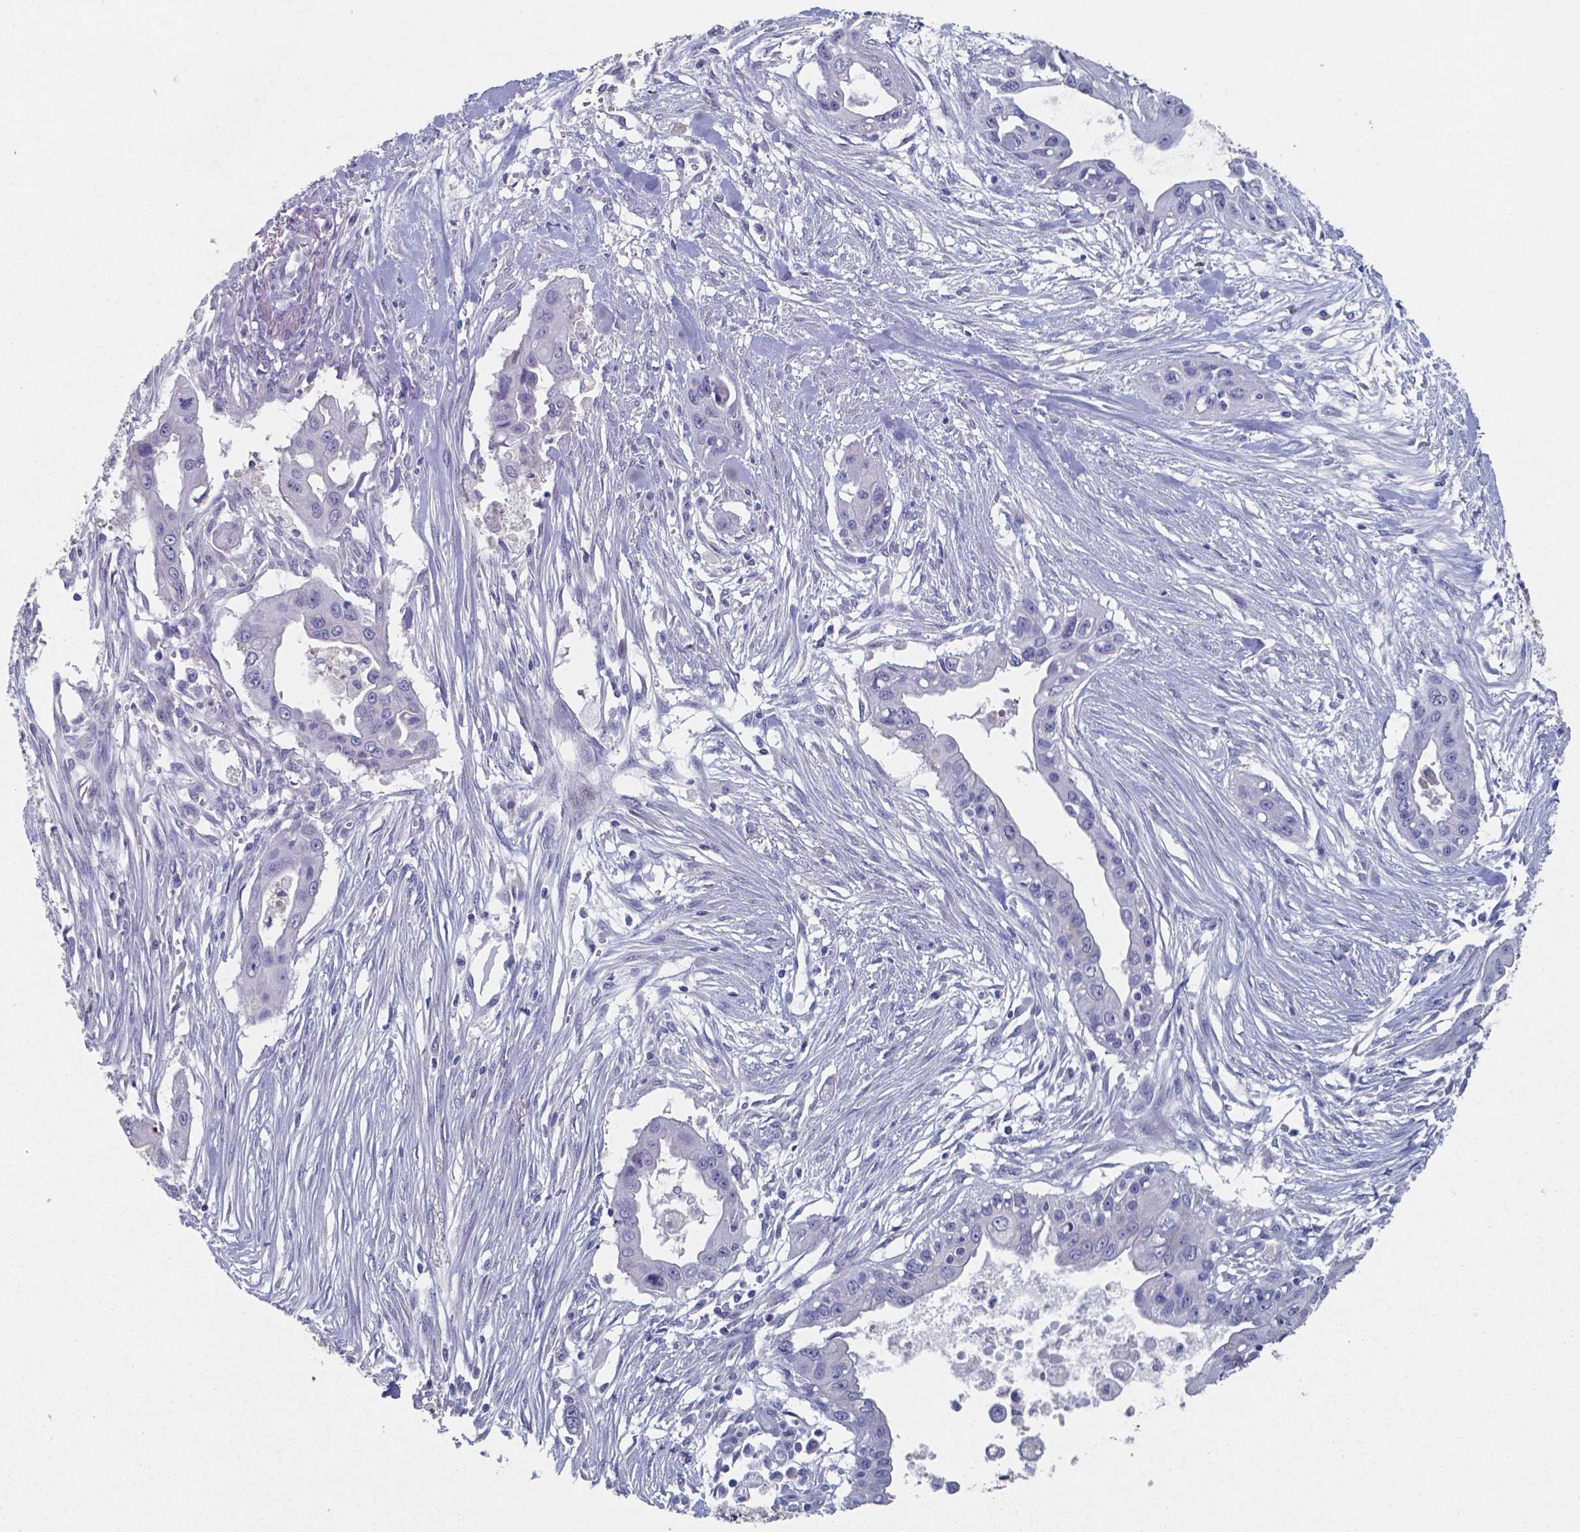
{"staining": {"intensity": "negative", "quantity": "none", "location": "none"}, "tissue": "pancreatic cancer", "cell_type": "Tumor cells", "image_type": "cancer", "snomed": [{"axis": "morphology", "description": "Adenocarcinoma, NOS"}, {"axis": "topography", "description": "Pancreas"}], "caption": "The immunohistochemistry (IHC) micrograph has no significant expression in tumor cells of pancreatic adenocarcinoma tissue.", "gene": "PLA2R1", "patient": {"sex": "male", "age": 60}}